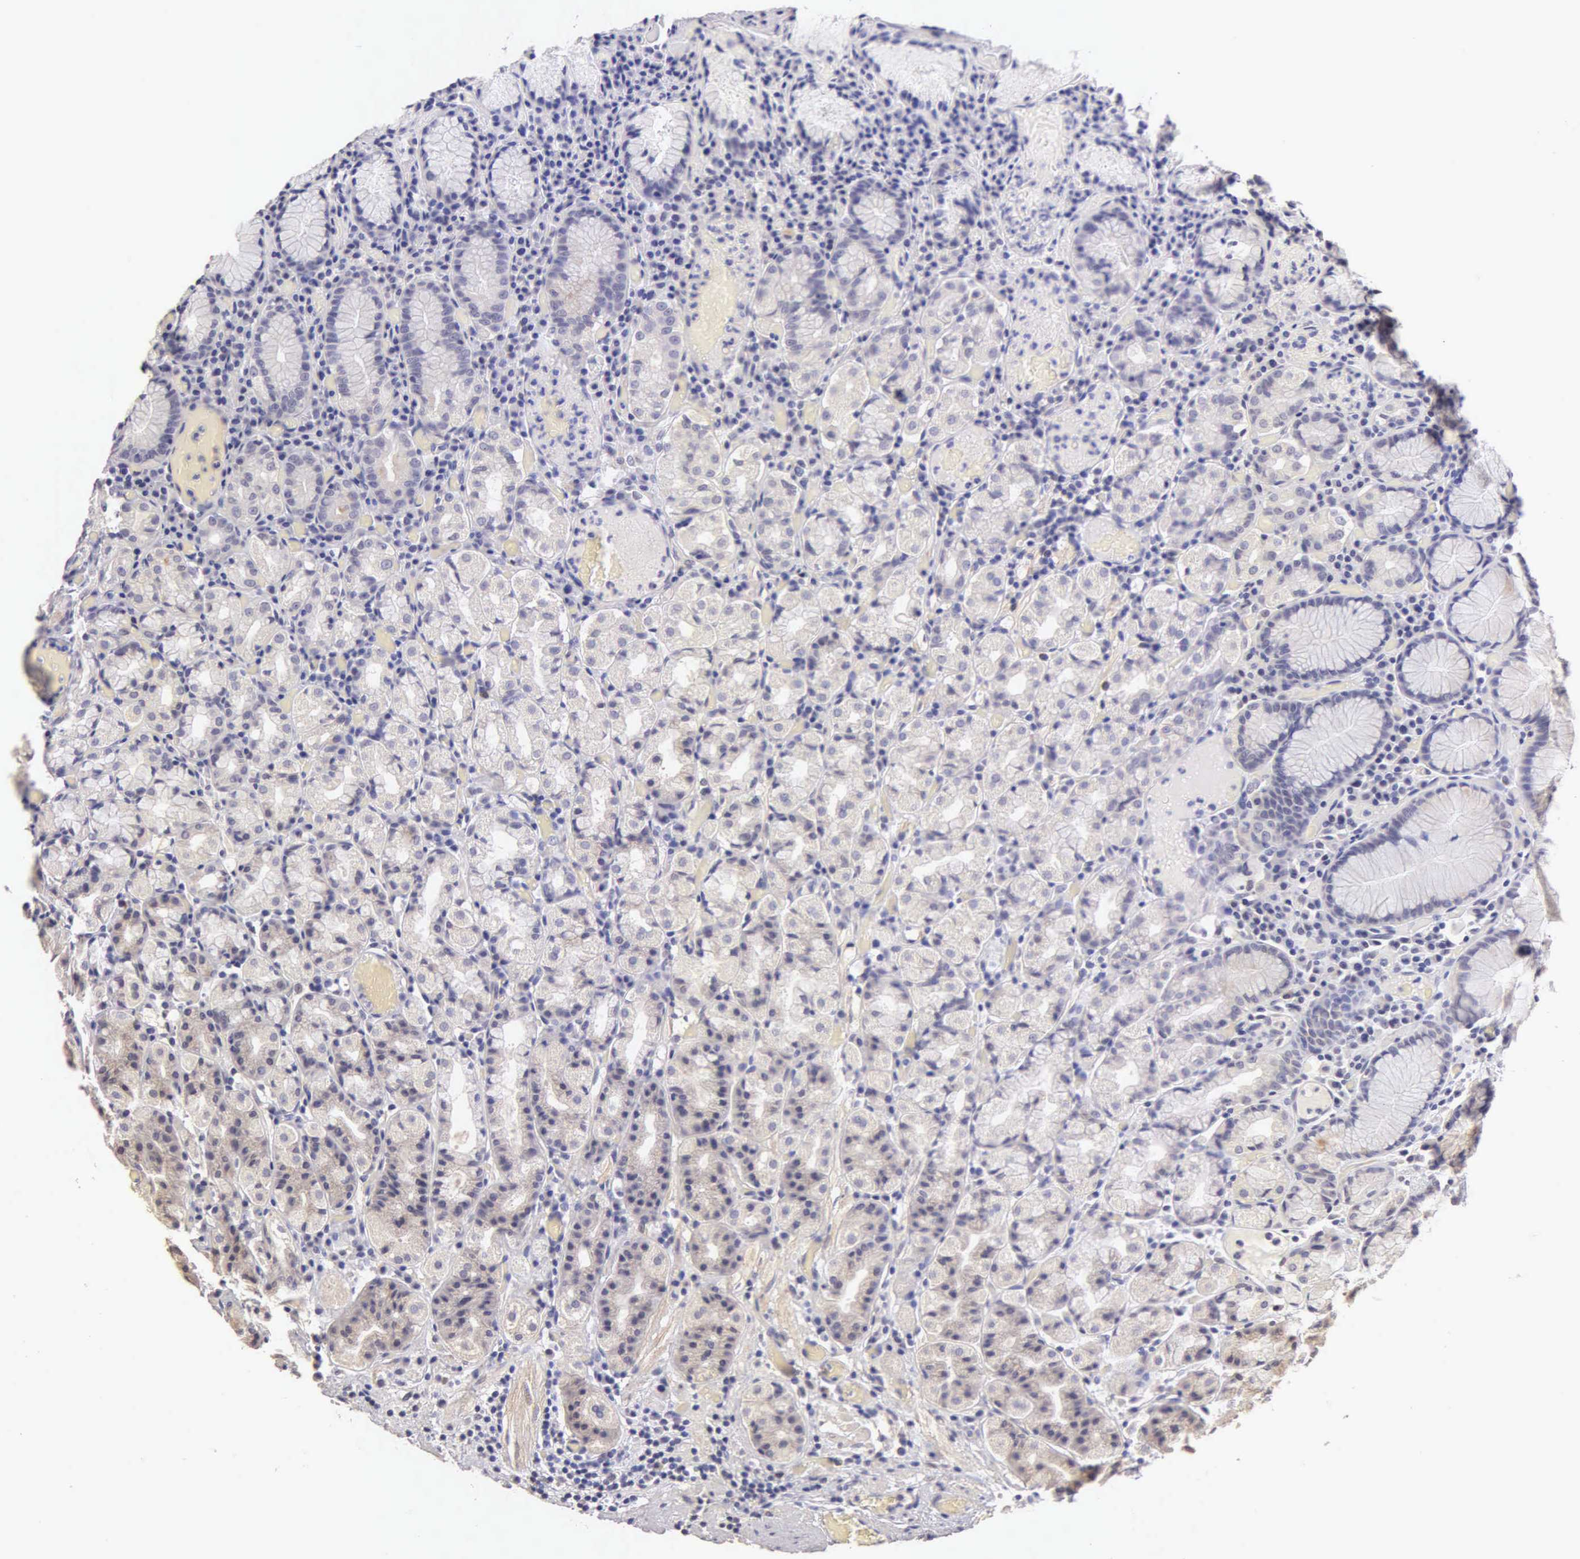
{"staining": {"intensity": "moderate", "quantity": "<25%", "location": "cytoplasmic/membranous"}, "tissue": "stomach", "cell_type": "Glandular cells", "image_type": "normal", "snomed": [{"axis": "morphology", "description": "Normal tissue, NOS"}, {"axis": "topography", "description": "Stomach, lower"}], "caption": "This histopathology image exhibits immunohistochemistry staining of benign human stomach, with low moderate cytoplasmic/membranous expression in approximately <25% of glandular cells.", "gene": "ESR1", "patient": {"sex": "male", "age": 58}}